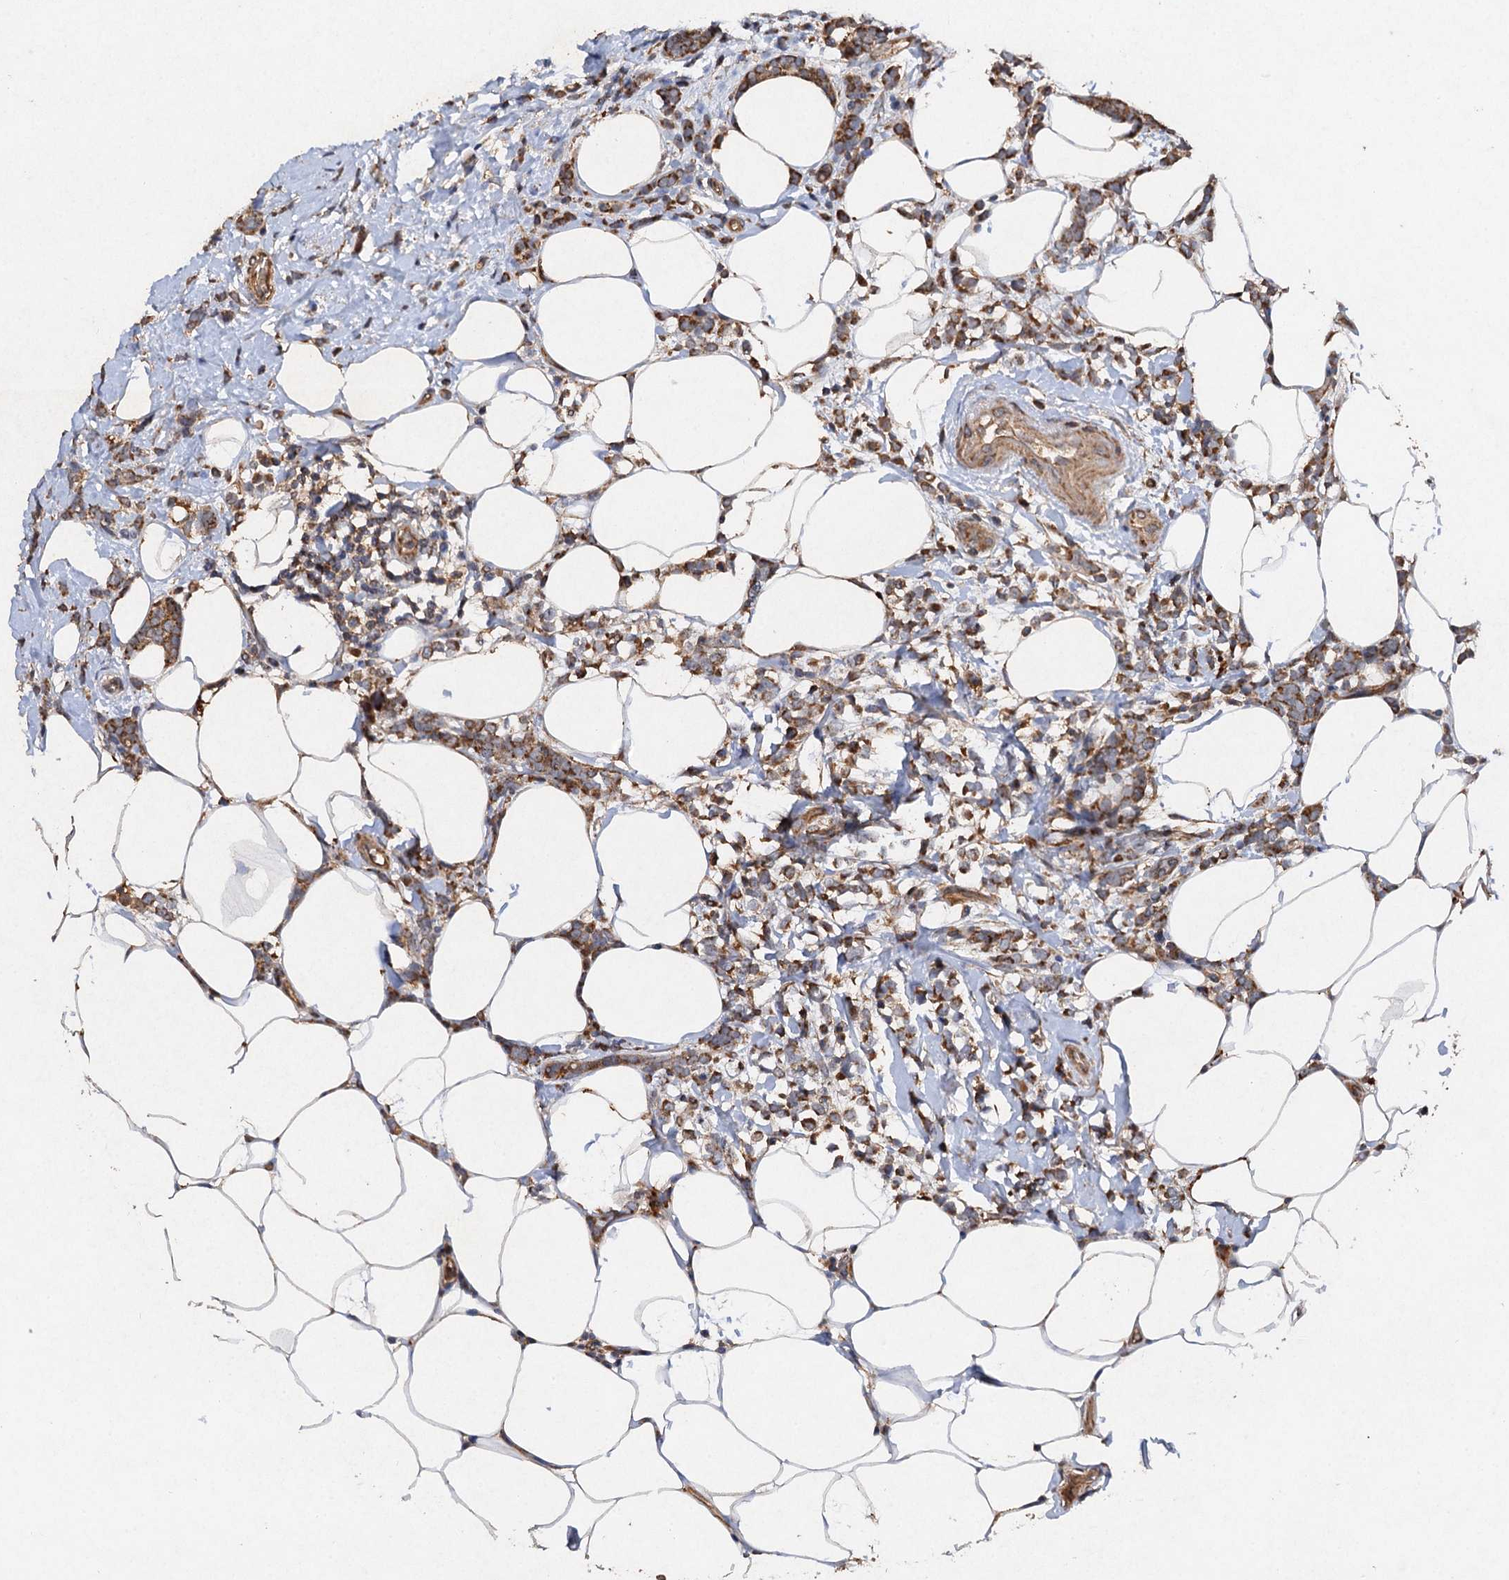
{"staining": {"intensity": "moderate", "quantity": ">75%", "location": "cytoplasmic/membranous"}, "tissue": "breast cancer", "cell_type": "Tumor cells", "image_type": "cancer", "snomed": [{"axis": "morphology", "description": "Lobular carcinoma"}, {"axis": "topography", "description": "Breast"}], "caption": "Breast lobular carcinoma stained with IHC exhibits moderate cytoplasmic/membranous expression in about >75% of tumor cells.", "gene": "NDUFA13", "patient": {"sex": "female", "age": 58}}